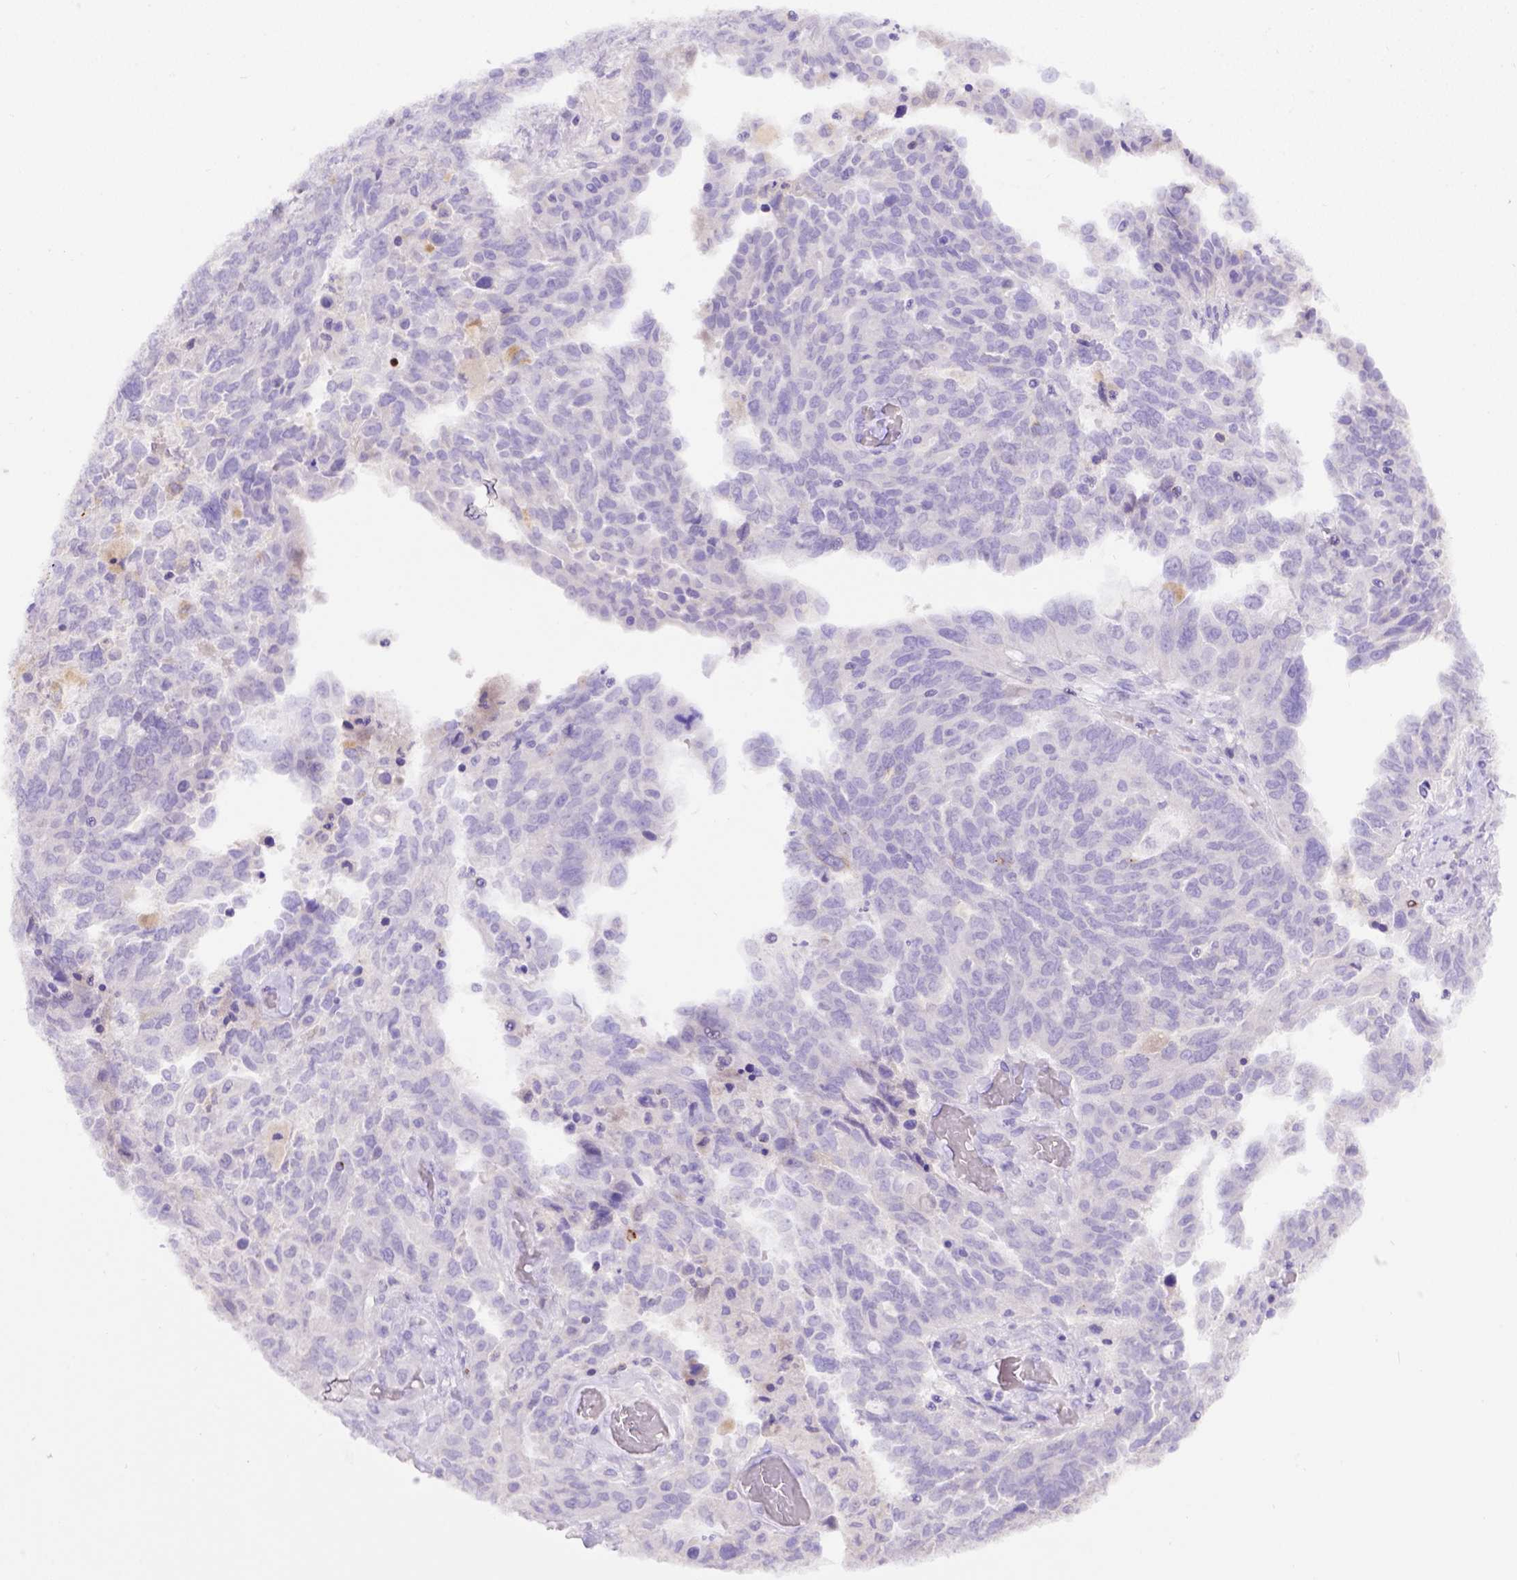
{"staining": {"intensity": "negative", "quantity": "none", "location": "none"}, "tissue": "ovarian cancer", "cell_type": "Tumor cells", "image_type": "cancer", "snomed": [{"axis": "morphology", "description": "Cystadenocarcinoma, serous, NOS"}, {"axis": "topography", "description": "Ovary"}], "caption": "The immunohistochemistry (IHC) photomicrograph has no significant expression in tumor cells of ovarian cancer tissue.", "gene": "B3GAT1", "patient": {"sex": "female", "age": 67}}